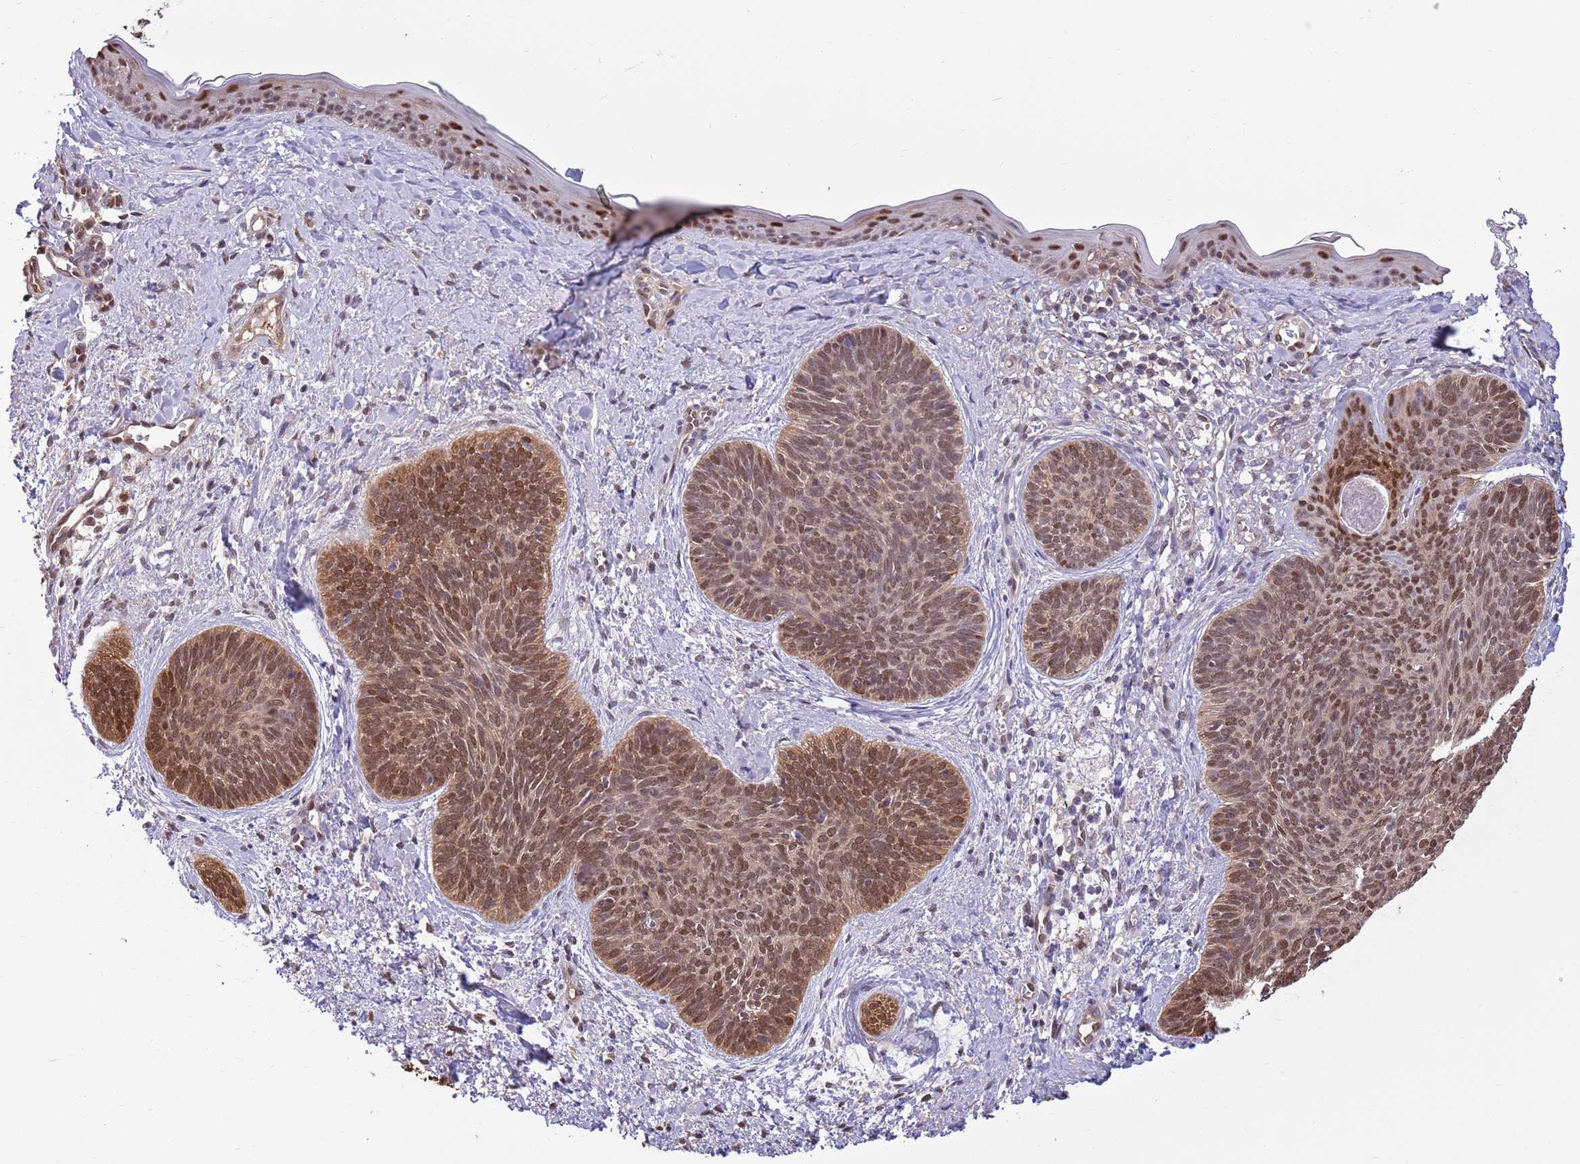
{"staining": {"intensity": "moderate", "quantity": ">75%", "location": "nuclear"}, "tissue": "skin cancer", "cell_type": "Tumor cells", "image_type": "cancer", "snomed": [{"axis": "morphology", "description": "Basal cell carcinoma"}, {"axis": "topography", "description": "Skin"}], "caption": "A brown stain highlights moderate nuclear positivity of a protein in human skin cancer tumor cells.", "gene": "NSFL1C", "patient": {"sex": "female", "age": 81}}